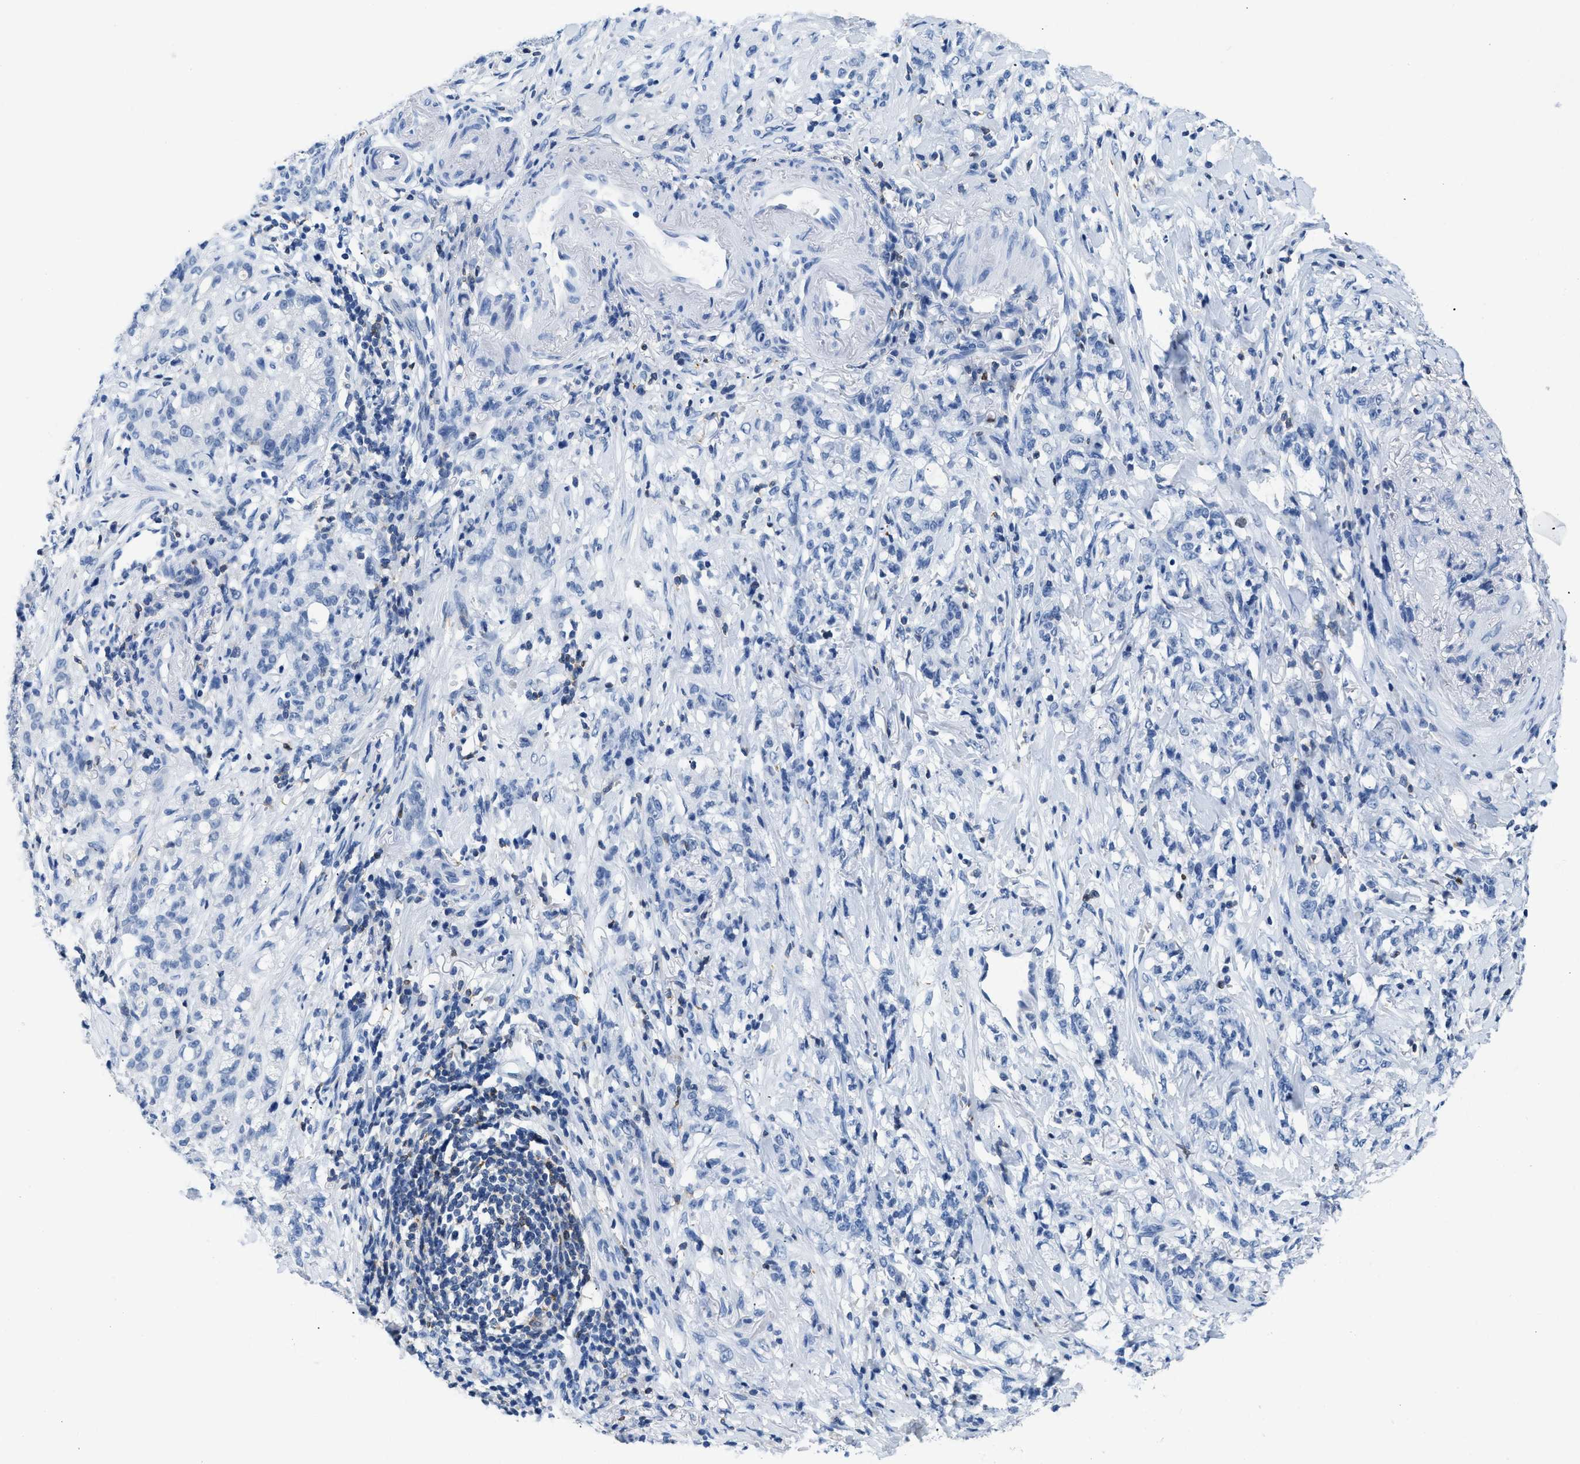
{"staining": {"intensity": "negative", "quantity": "none", "location": "none"}, "tissue": "stomach cancer", "cell_type": "Tumor cells", "image_type": "cancer", "snomed": [{"axis": "morphology", "description": "Adenocarcinoma, NOS"}, {"axis": "topography", "description": "Stomach, lower"}], "caption": "Tumor cells show no significant protein expression in adenocarcinoma (stomach).", "gene": "NFATC2", "patient": {"sex": "male", "age": 88}}